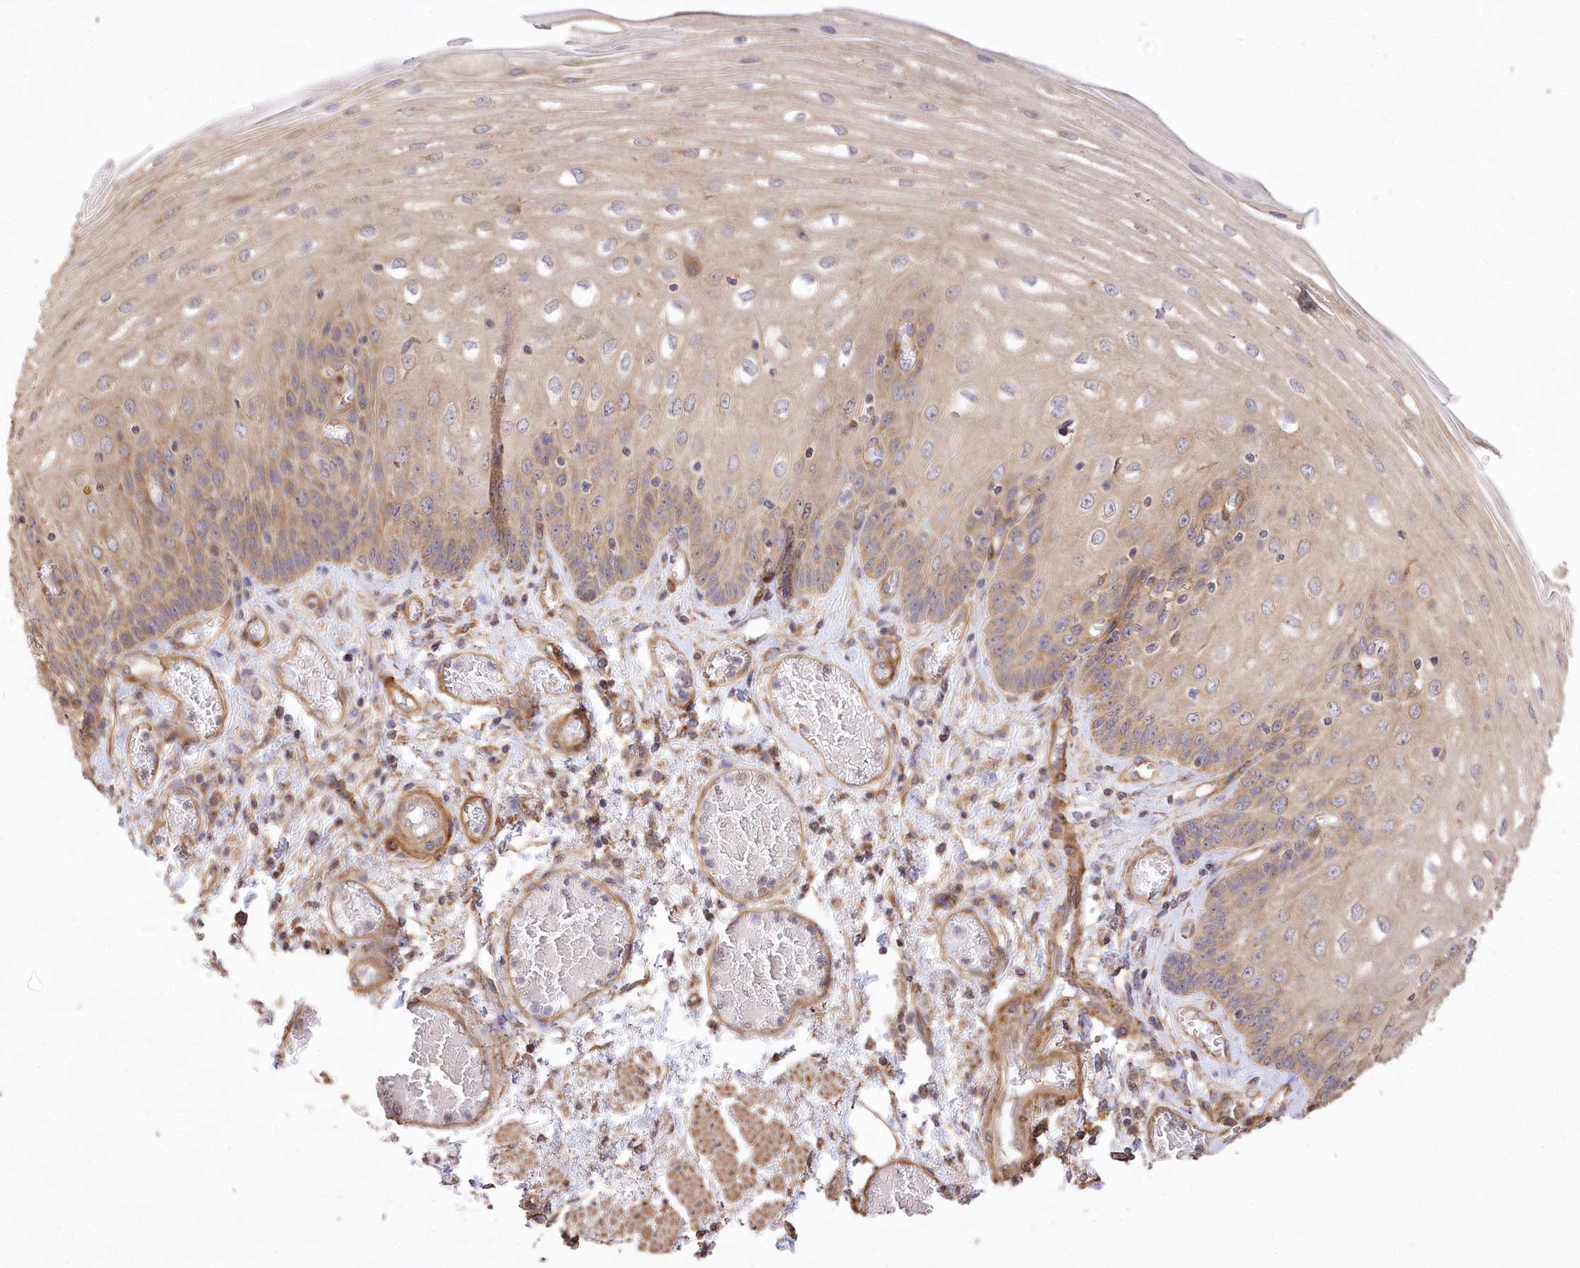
{"staining": {"intensity": "moderate", "quantity": ">75%", "location": "cytoplasmic/membranous"}, "tissue": "esophagus", "cell_type": "Squamous epithelial cells", "image_type": "normal", "snomed": [{"axis": "morphology", "description": "Normal tissue, NOS"}, {"axis": "topography", "description": "Esophagus"}], "caption": "Immunohistochemical staining of unremarkable human esophagus shows moderate cytoplasmic/membranous protein expression in about >75% of squamous epithelial cells. (Stains: DAB in brown, nuclei in blue, Microscopy: brightfield microscopy at high magnification).", "gene": "PRSS53", "patient": {"sex": "male", "age": 81}}